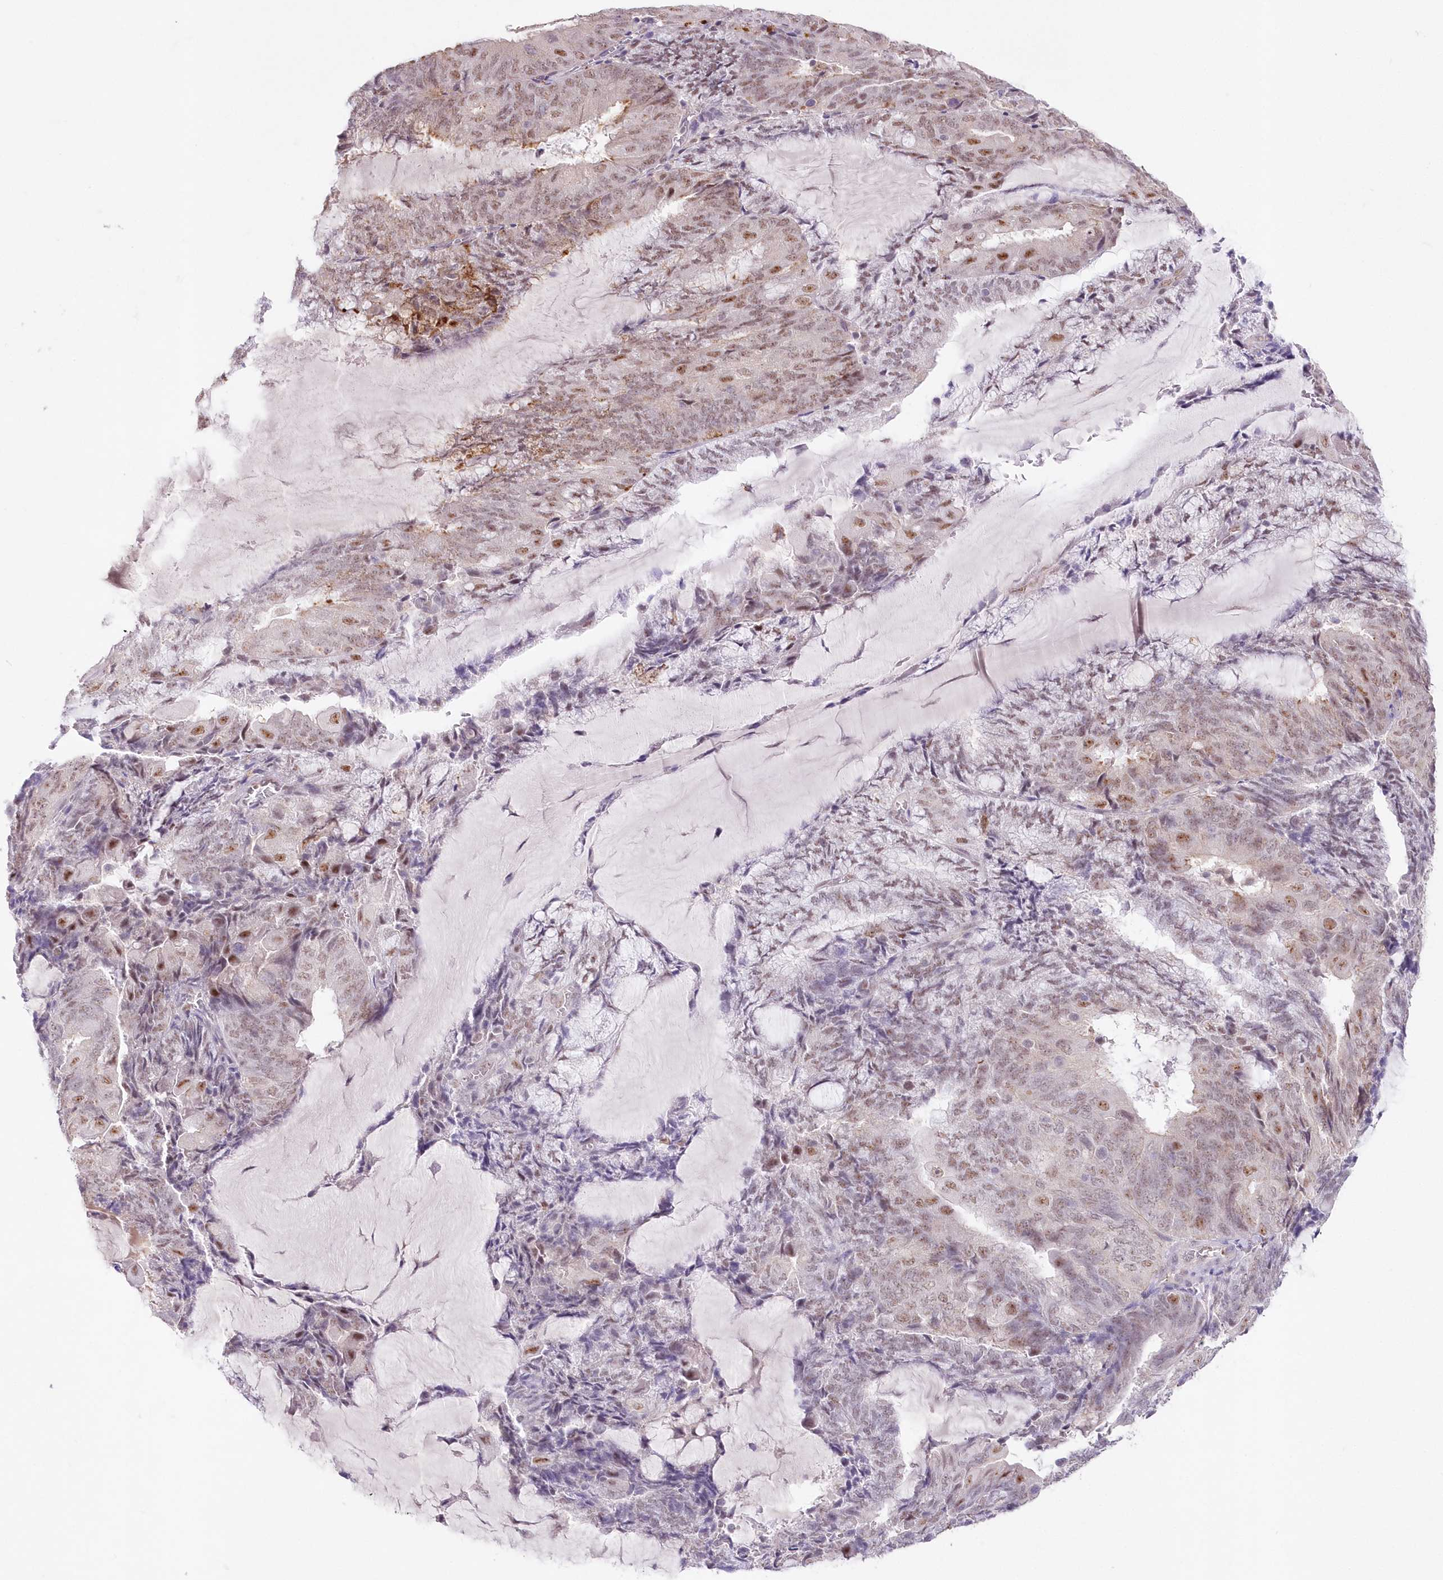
{"staining": {"intensity": "moderate", "quantity": "<25%", "location": "nuclear"}, "tissue": "endometrial cancer", "cell_type": "Tumor cells", "image_type": "cancer", "snomed": [{"axis": "morphology", "description": "Adenocarcinoma, NOS"}, {"axis": "topography", "description": "Endometrium"}], "caption": "Endometrial adenocarcinoma tissue displays moderate nuclear positivity in approximately <25% of tumor cells", "gene": "RBM27", "patient": {"sex": "female", "age": 81}}